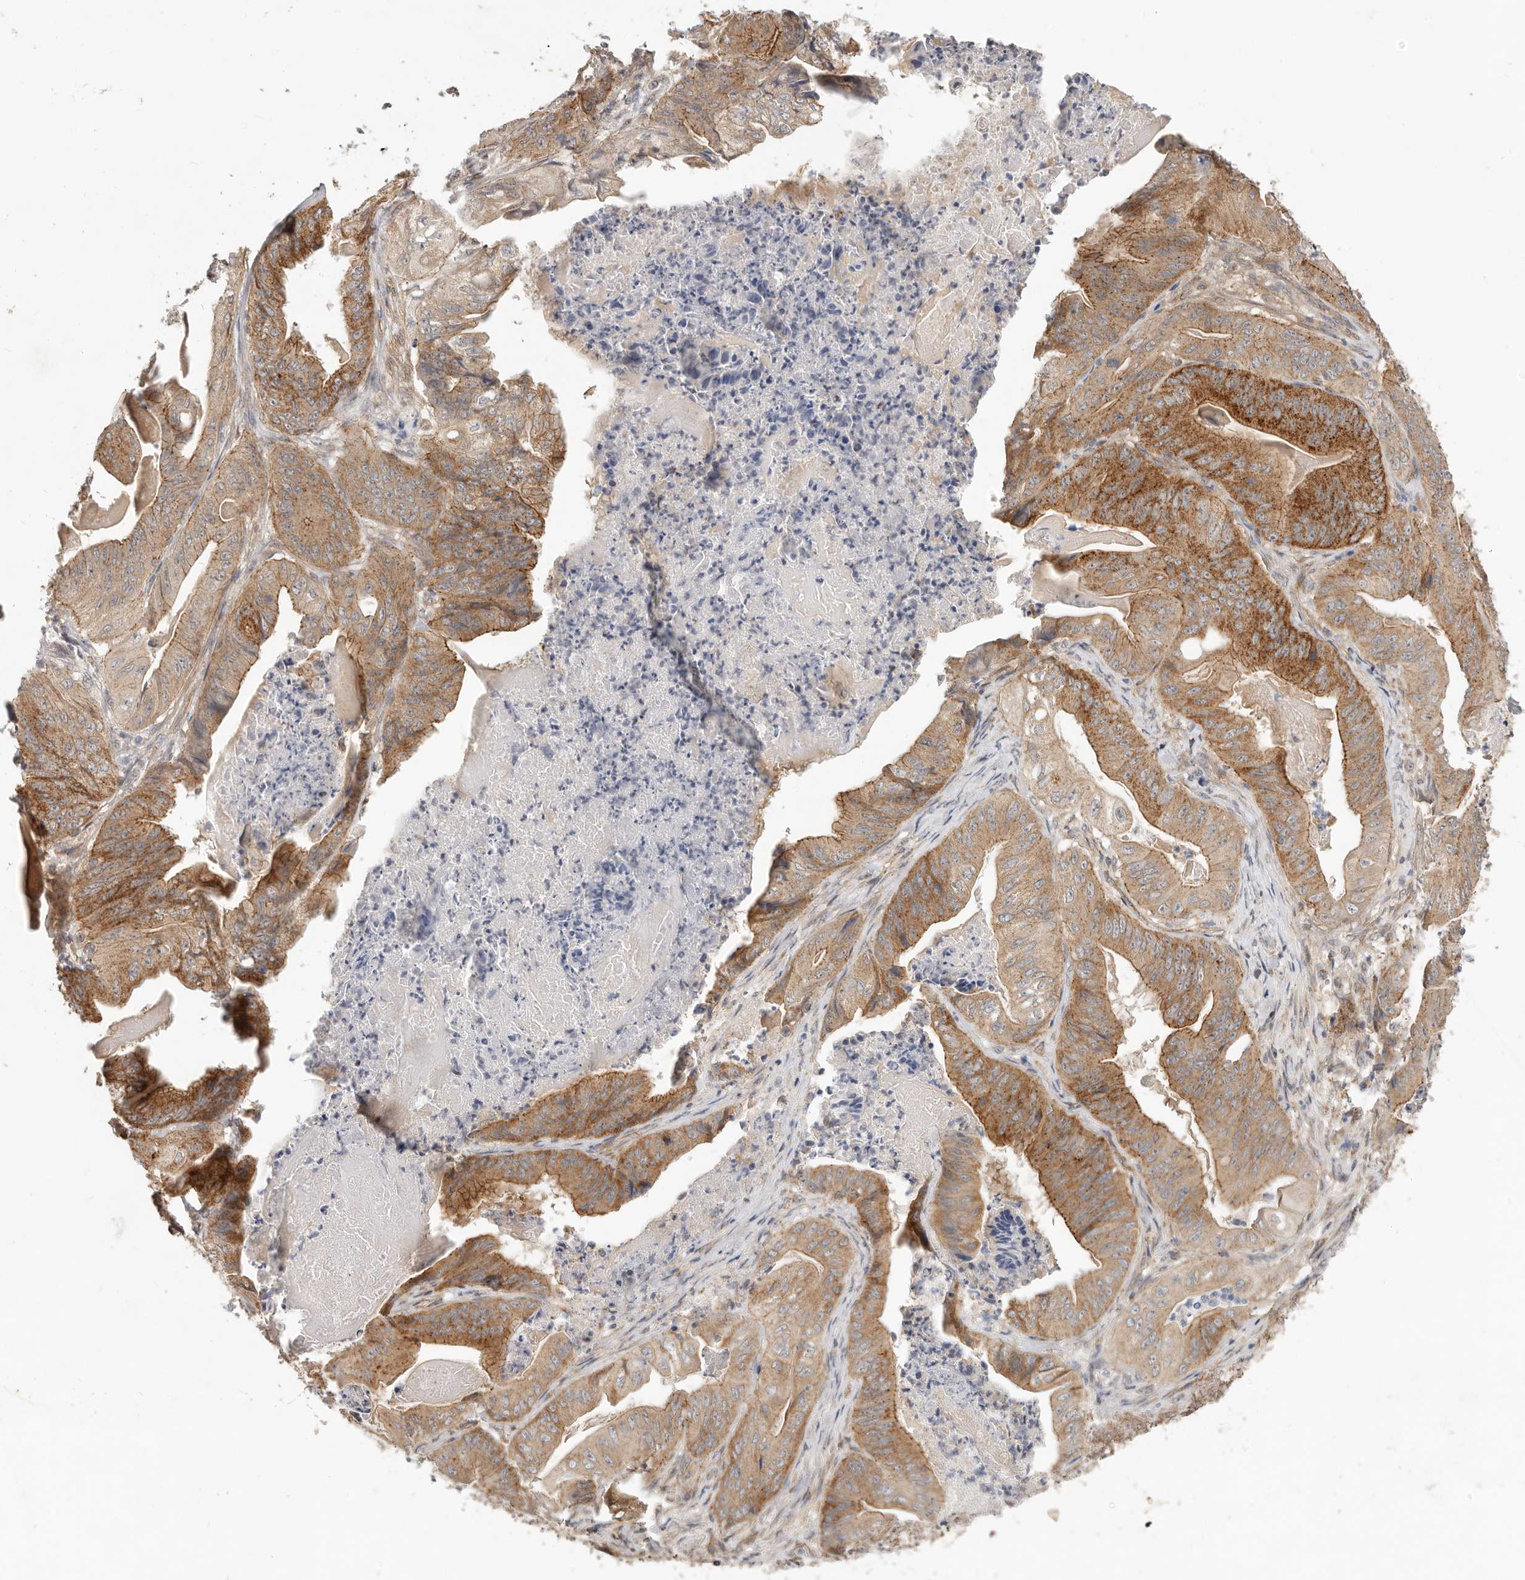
{"staining": {"intensity": "moderate", "quantity": ">75%", "location": "cytoplasmic/membranous"}, "tissue": "stomach cancer", "cell_type": "Tumor cells", "image_type": "cancer", "snomed": [{"axis": "morphology", "description": "Adenocarcinoma, NOS"}, {"axis": "topography", "description": "Stomach"}], "caption": "An image of human stomach cancer (adenocarcinoma) stained for a protein exhibits moderate cytoplasmic/membranous brown staining in tumor cells. (DAB (3,3'-diaminobenzidine) = brown stain, brightfield microscopy at high magnification).", "gene": "USP49", "patient": {"sex": "female", "age": 73}}